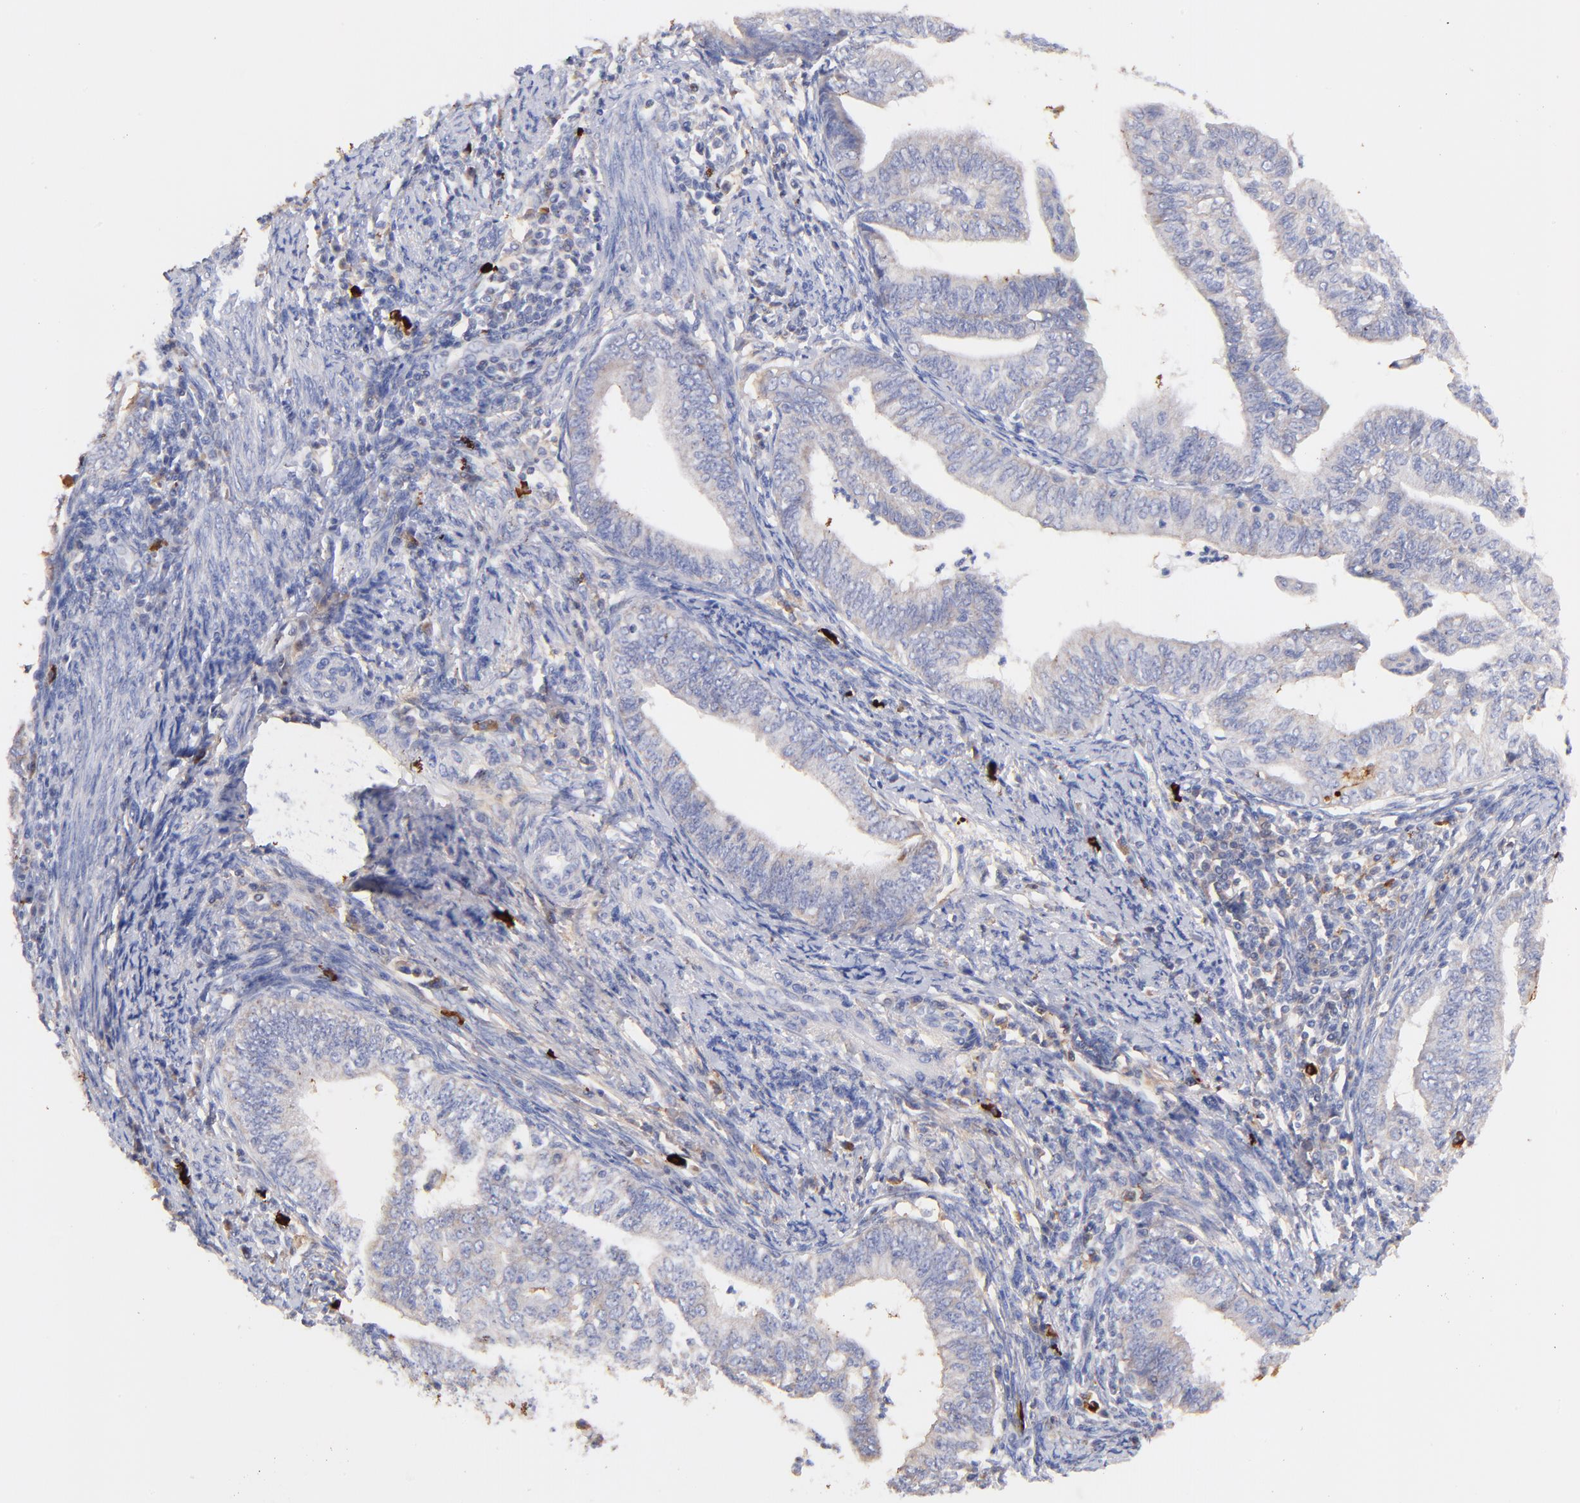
{"staining": {"intensity": "negative", "quantity": "none", "location": "none"}, "tissue": "endometrial cancer", "cell_type": "Tumor cells", "image_type": "cancer", "snomed": [{"axis": "morphology", "description": "Adenocarcinoma, NOS"}, {"axis": "topography", "description": "Endometrium"}], "caption": "Endometrial cancer was stained to show a protein in brown. There is no significant staining in tumor cells.", "gene": "IGLV7-43", "patient": {"sex": "female", "age": 66}}